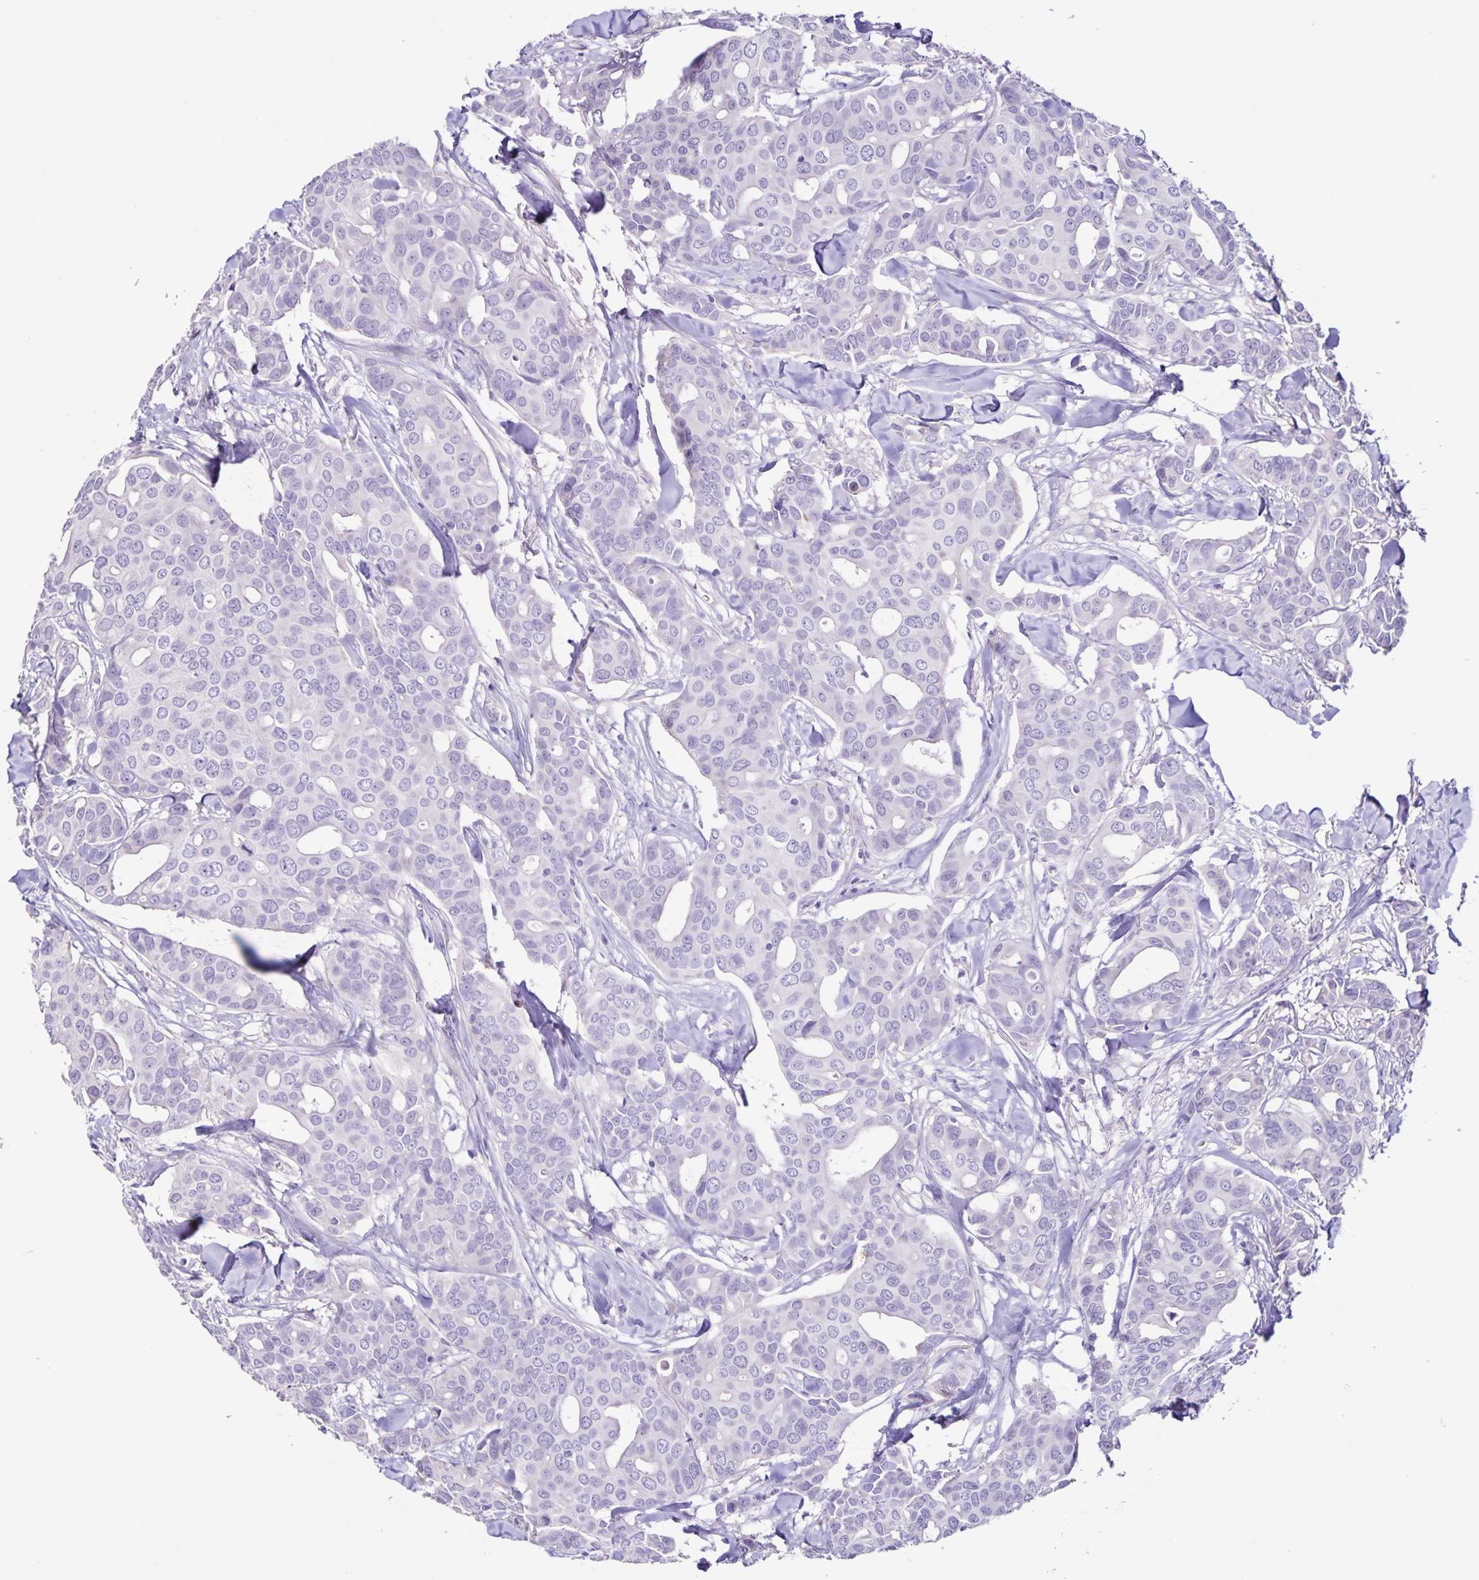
{"staining": {"intensity": "negative", "quantity": "none", "location": "none"}, "tissue": "breast cancer", "cell_type": "Tumor cells", "image_type": "cancer", "snomed": [{"axis": "morphology", "description": "Duct carcinoma"}, {"axis": "topography", "description": "Breast"}], "caption": "High magnification brightfield microscopy of breast invasive ductal carcinoma stained with DAB (3,3'-diaminobenzidine) (brown) and counterstained with hematoxylin (blue): tumor cells show no significant positivity.", "gene": "BOLL", "patient": {"sex": "female", "age": 54}}